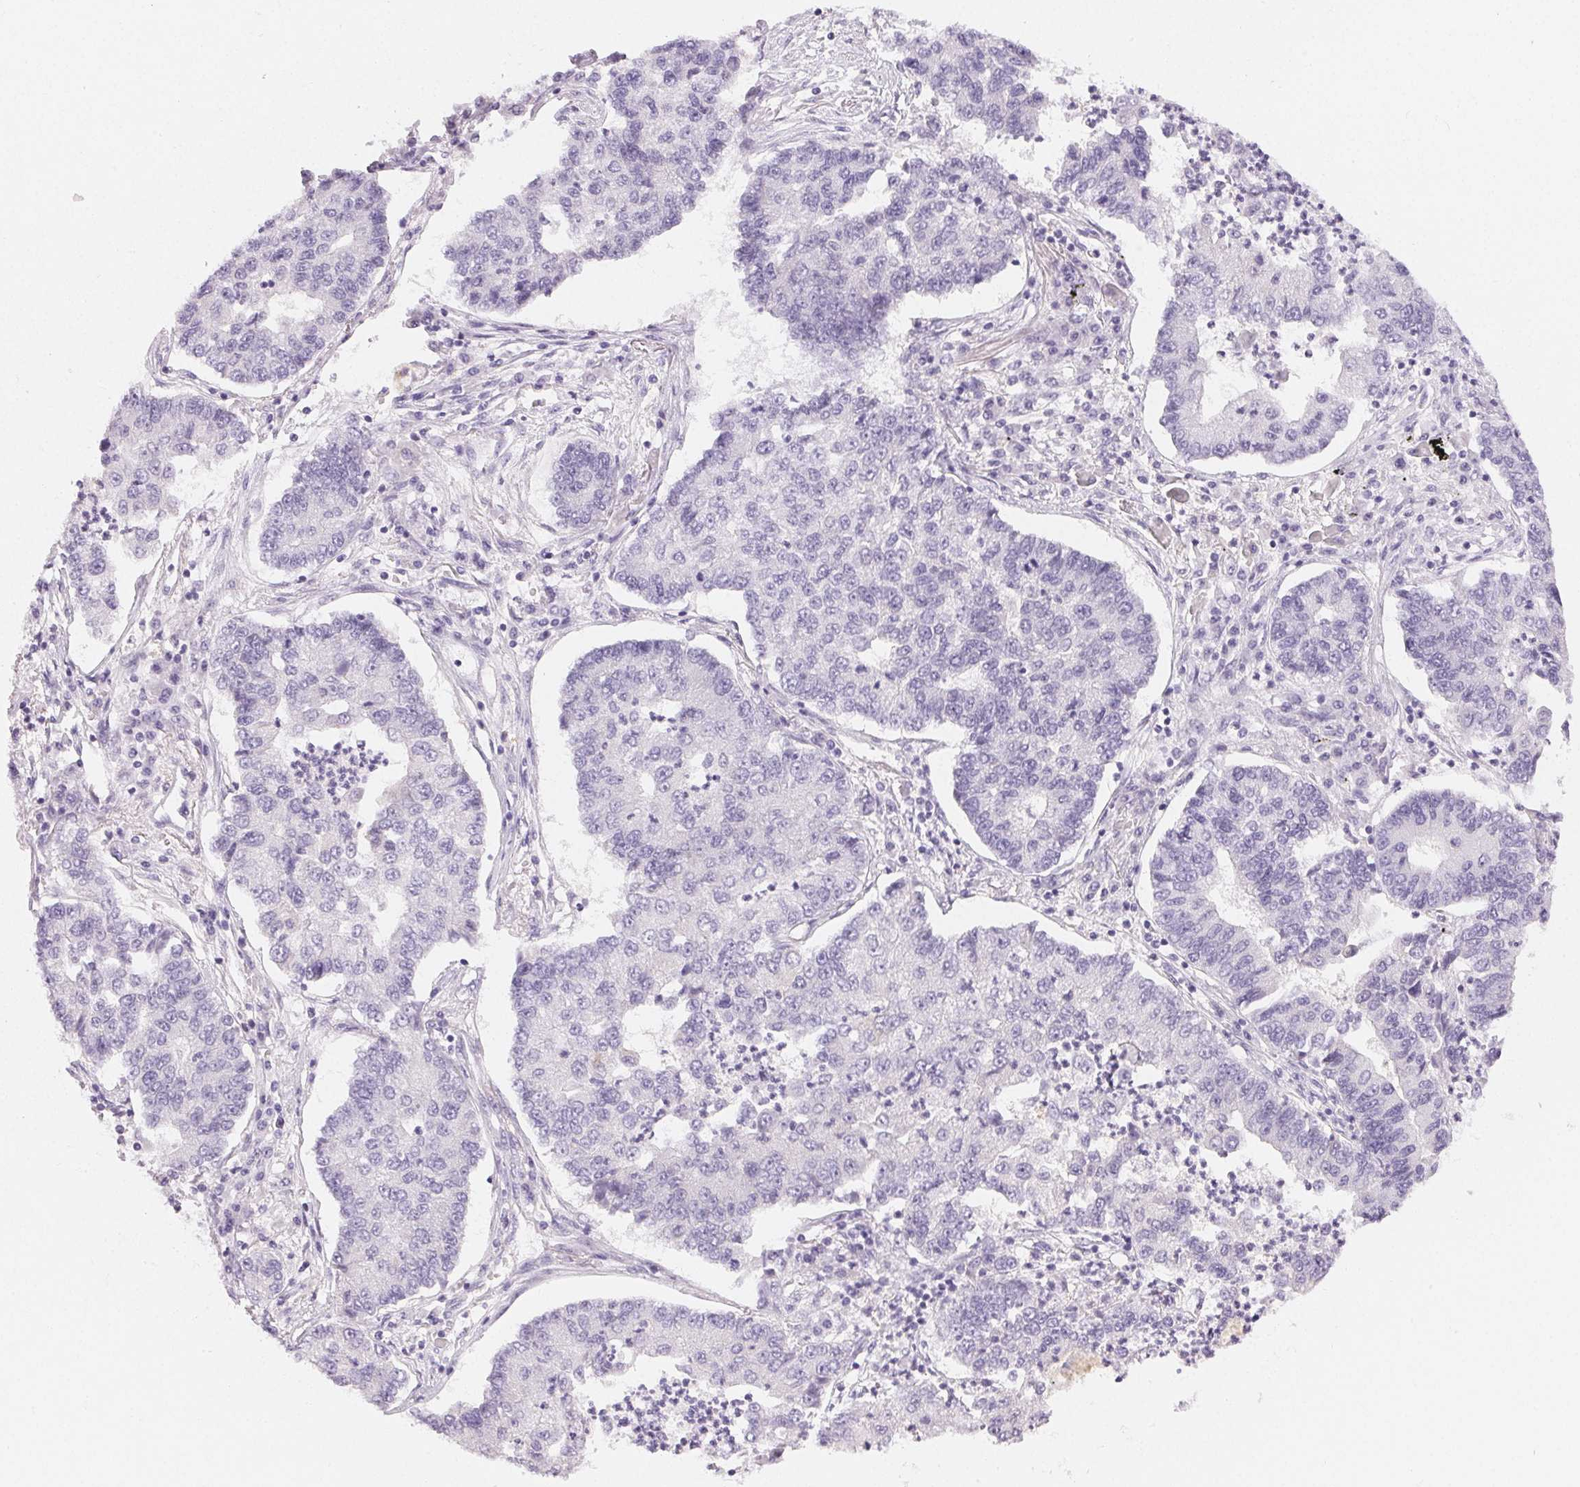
{"staining": {"intensity": "negative", "quantity": "none", "location": "none"}, "tissue": "lung cancer", "cell_type": "Tumor cells", "image_type": "cancer", "snomed": [{"axis": "morphology", "description": "Adenocarcinoma, NOS"}, {"axis": "topography", "description": "Lung"}], "caption": "Lung cancer (adenocarcinoma) was stained to show a protein in brown. There is no significant positivity in tumor cells. The staining is performed using DAB (3,3'-diaminobenzidine) brown chromogen with nuclei counter-stained in using hematoxylin.", "gene": "MIOX", "patient": {"sex": "female", "age": 57}}